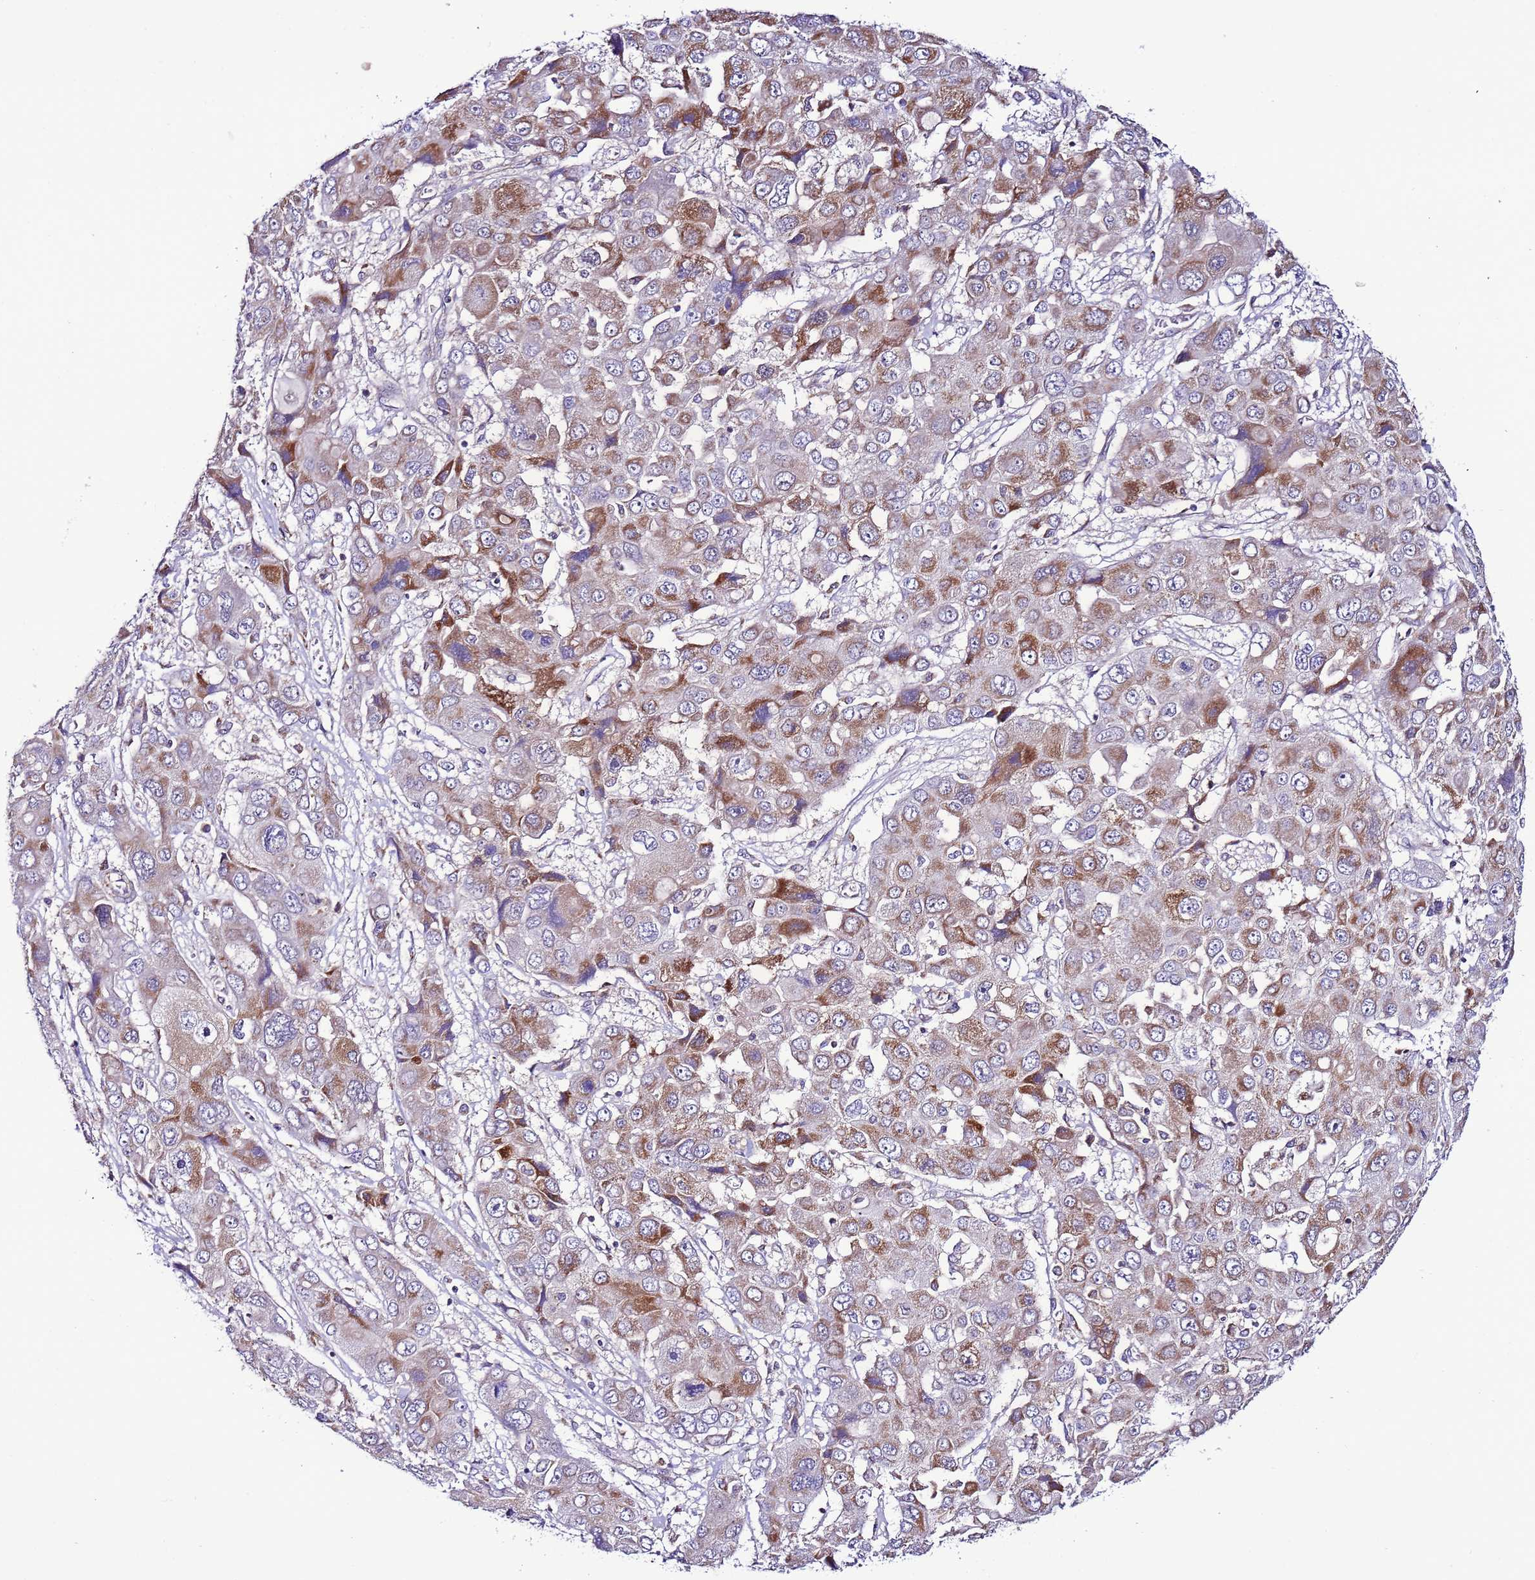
{"staining": {"intensity": "moderate", "quantity": "25%-75%", "location": "cytoplasmic/membranous"}, "tissue": "liver cancer", "cell_type": "Tumor cells", "image_type": "cancer", "snomed": [{"axis": "morphology", "description": "Cholangiocarcinoma"}, {"axis": "topography", "description": "Liver"}], "caption": "Immunohistochemistry staining of liver cancer, which demonstrates medium levels of moderate cytoplasmic/membranous staining in approximately 25%-75% of tumor cells indicating moderate cytoplasmic/membranous protein expression. The staining was performed using DAB (3,3'-diaminobenzidine) (brown) for protein detection and nuclei were counterstained in hematoxylin (blue).", "gene": "UEVLD", "patient": {"sex": "male", "age": 67}}